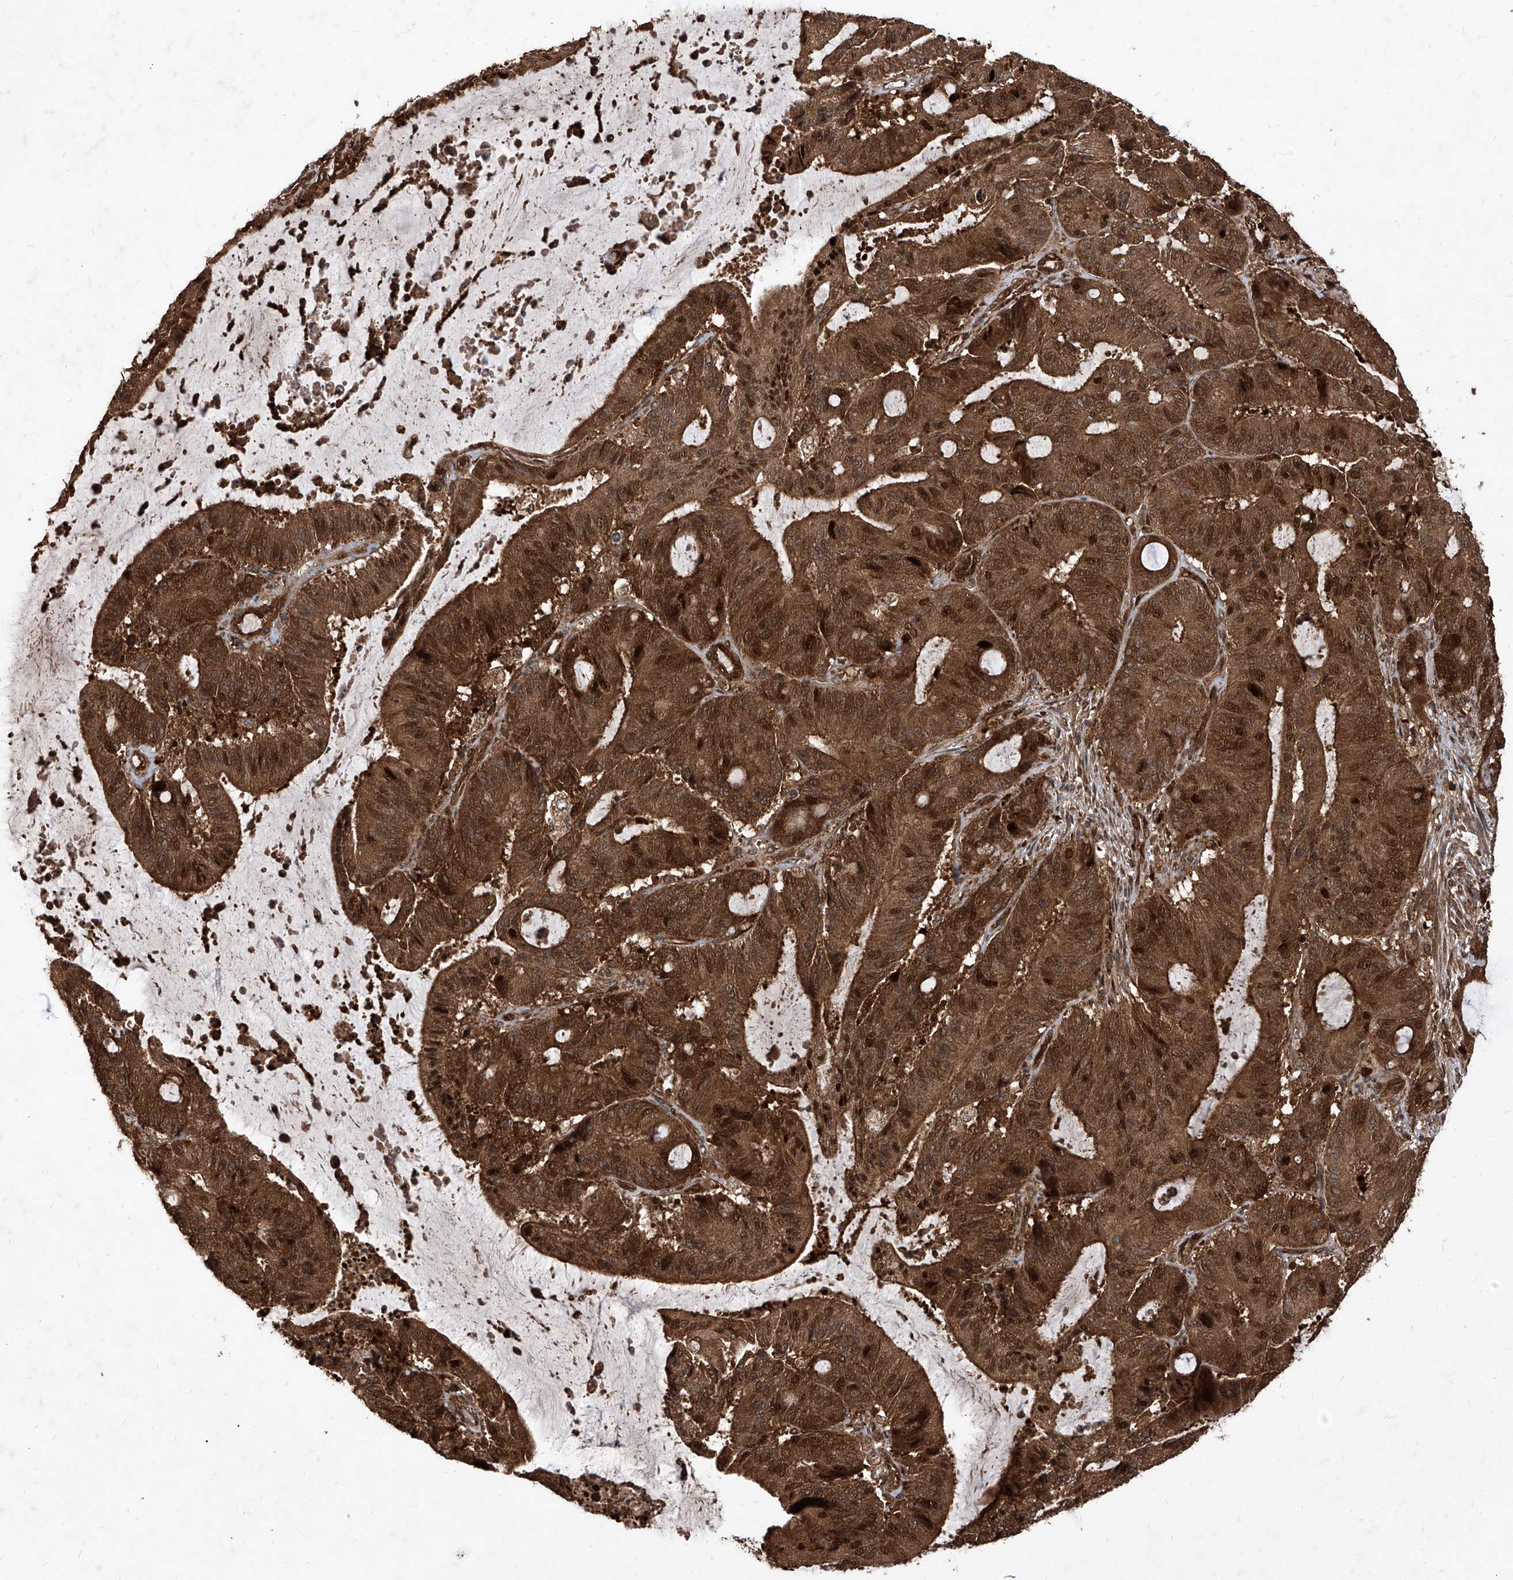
{"staining": {"intensity": "strong", "quantity": ">75%", "location": "cytoplasmic/membranous,nuclear"}, "tissue": "liver cancer", "cell_type": "Tumor cells", "image_type": "cancer", "snomed": [{"axis": "morphology", "description": "Normal tissue, NOS"}, {"axis": "morphology", "description": "Cholangiocarcinoma"}, {"axis": "topography", "description": "Liver"}, {"axis": "topography", "description": "Peripheral nerve tissue"}], "caption": "Protein expression analysis of liver cancer displays strong cytoplasmic/membranous and nuclear positivity in about >75% of tumor cells.", "gene": "MAGED2", "patient": {"sex": "female", "age": 73}}